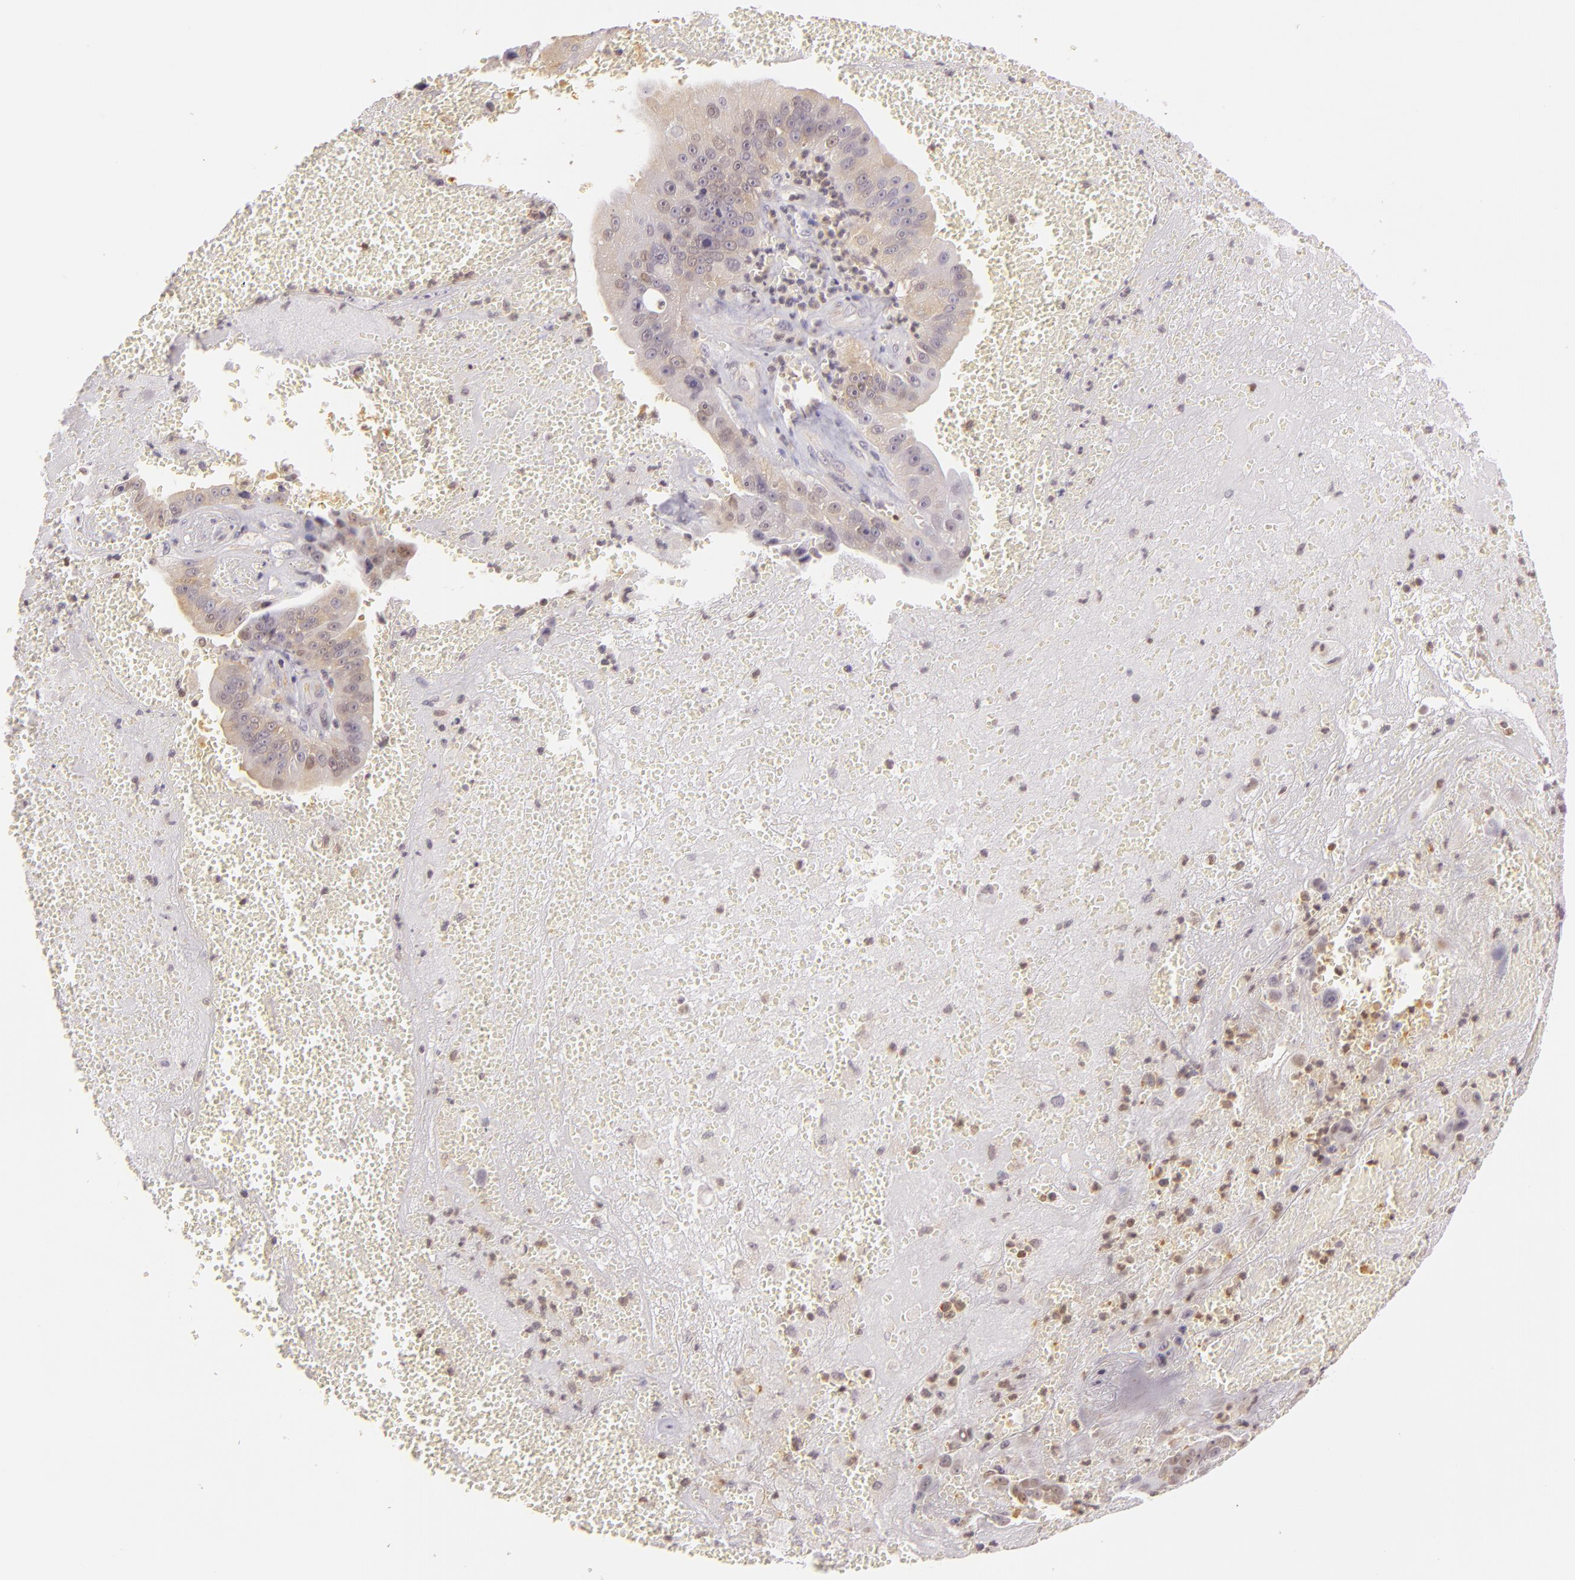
{"staining": {"intensity": "weak", "quantity": "25%-75%", "location": "cytoplasmic/membranous"}, "tissue": "liver cancer", "cell_type": "Tumor cells", "image_type": "cancer", "snomed": [{"axis": "morphology", "description": "Carcinoma, Hepatocellular, NOS"}, {"axis": "topography", "description": "Liver"}], "caption": "Protein expression analysis of human liver cancer (hepatocellular carcinoma) reveals weak cytoplasmic/membranous staining in approximately 25%-75% of tumor cells.", "gene": "IMPDH1", "patient": {"sex": "male", "age": 64}}